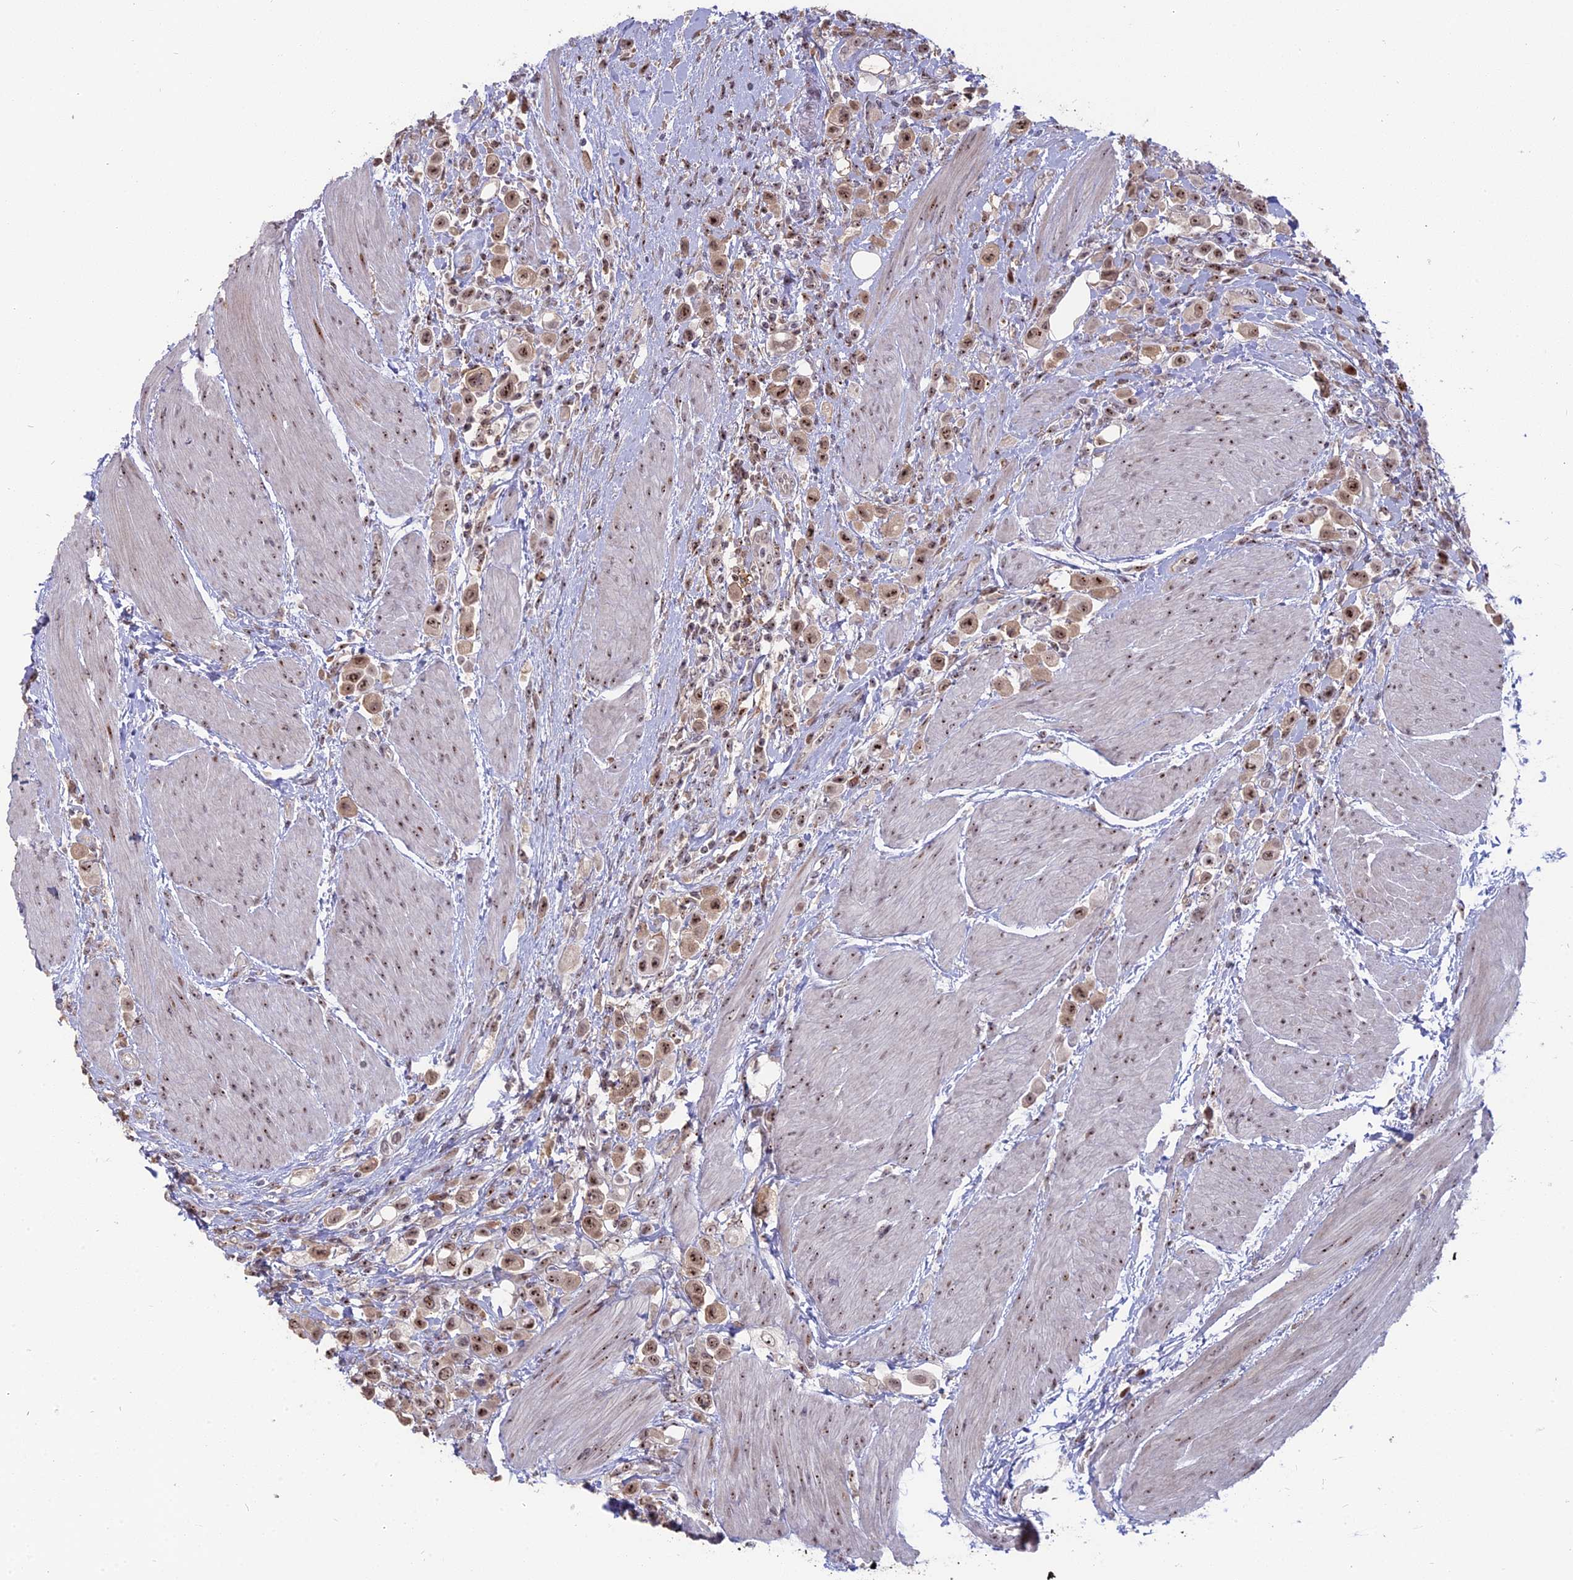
{"staining": {"intensity": "moderate", "quantity": ">75%", "location": "cytoplasmic/membranous,nuclear"}, "tissue": "urothelial cancer", "cell_type": "Tumor cells", "image_type": "cancer", "snomed": [{"axis": "morphology", "description": "Urothelial carcinoma, High grade"}, {"axis": "topography", "description": "Urinary bladder"}], "caption": "IHC (DAB (3,3'-diaminobenzidine)) staining of human urothelial carcinoma (high-grade) exhibits moderate cytoplasmic/membranous and nuclear protein staining in approximately >75% of tumor cells.", "gene": "FAM131A", "patient": {"sex": "male", "age": 50}}